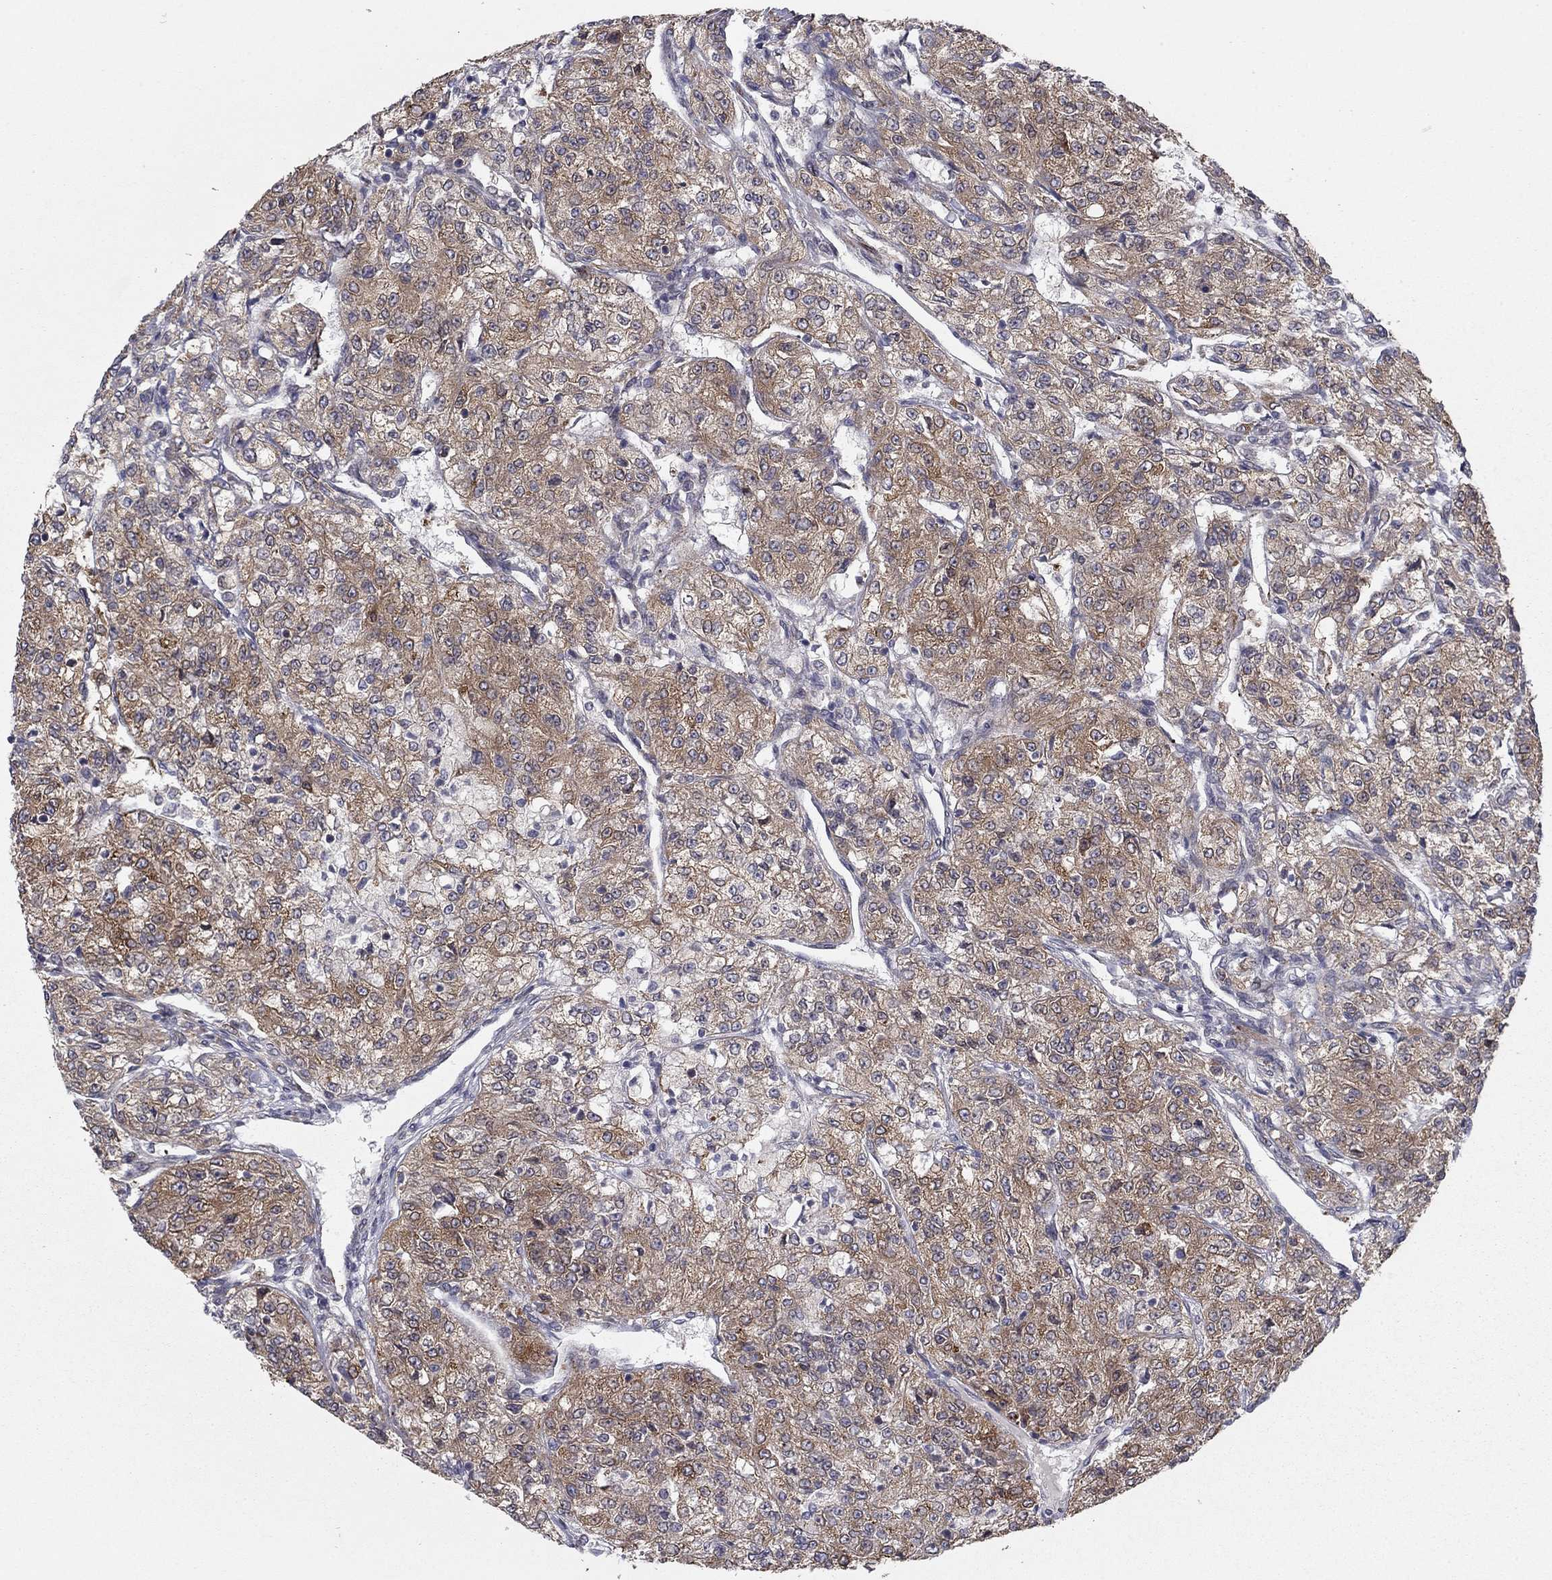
{"staining": {"intensity": "moderate", "quantity": "25%-75%", "location": "cytoplasmic/membranous"}, "tissue": "renal cancer", "cell_type": "Tumor cells", "image_type": "cancer", "snomed": [{"axis": "morphology", "description": "Adenocarcinoma, NOS"}, {"axis": "topography", "description": "Kidney"}], "caption": "High-magnification brightfield microscopy of renal cancer (adenocarcinoma) stained with DAB (brown) and counterstained with hematoxylin (blue). tumor cells exhibit moderate cytoplasmic/membranous expression is identified in approximately25%-75% of cells. (DAB (3,3'-diaminobenzidine) IHC with brightfield microscopy, high magnification).", "gene": "YIF1A", "patient": {"sex": "female", "age": 63}}